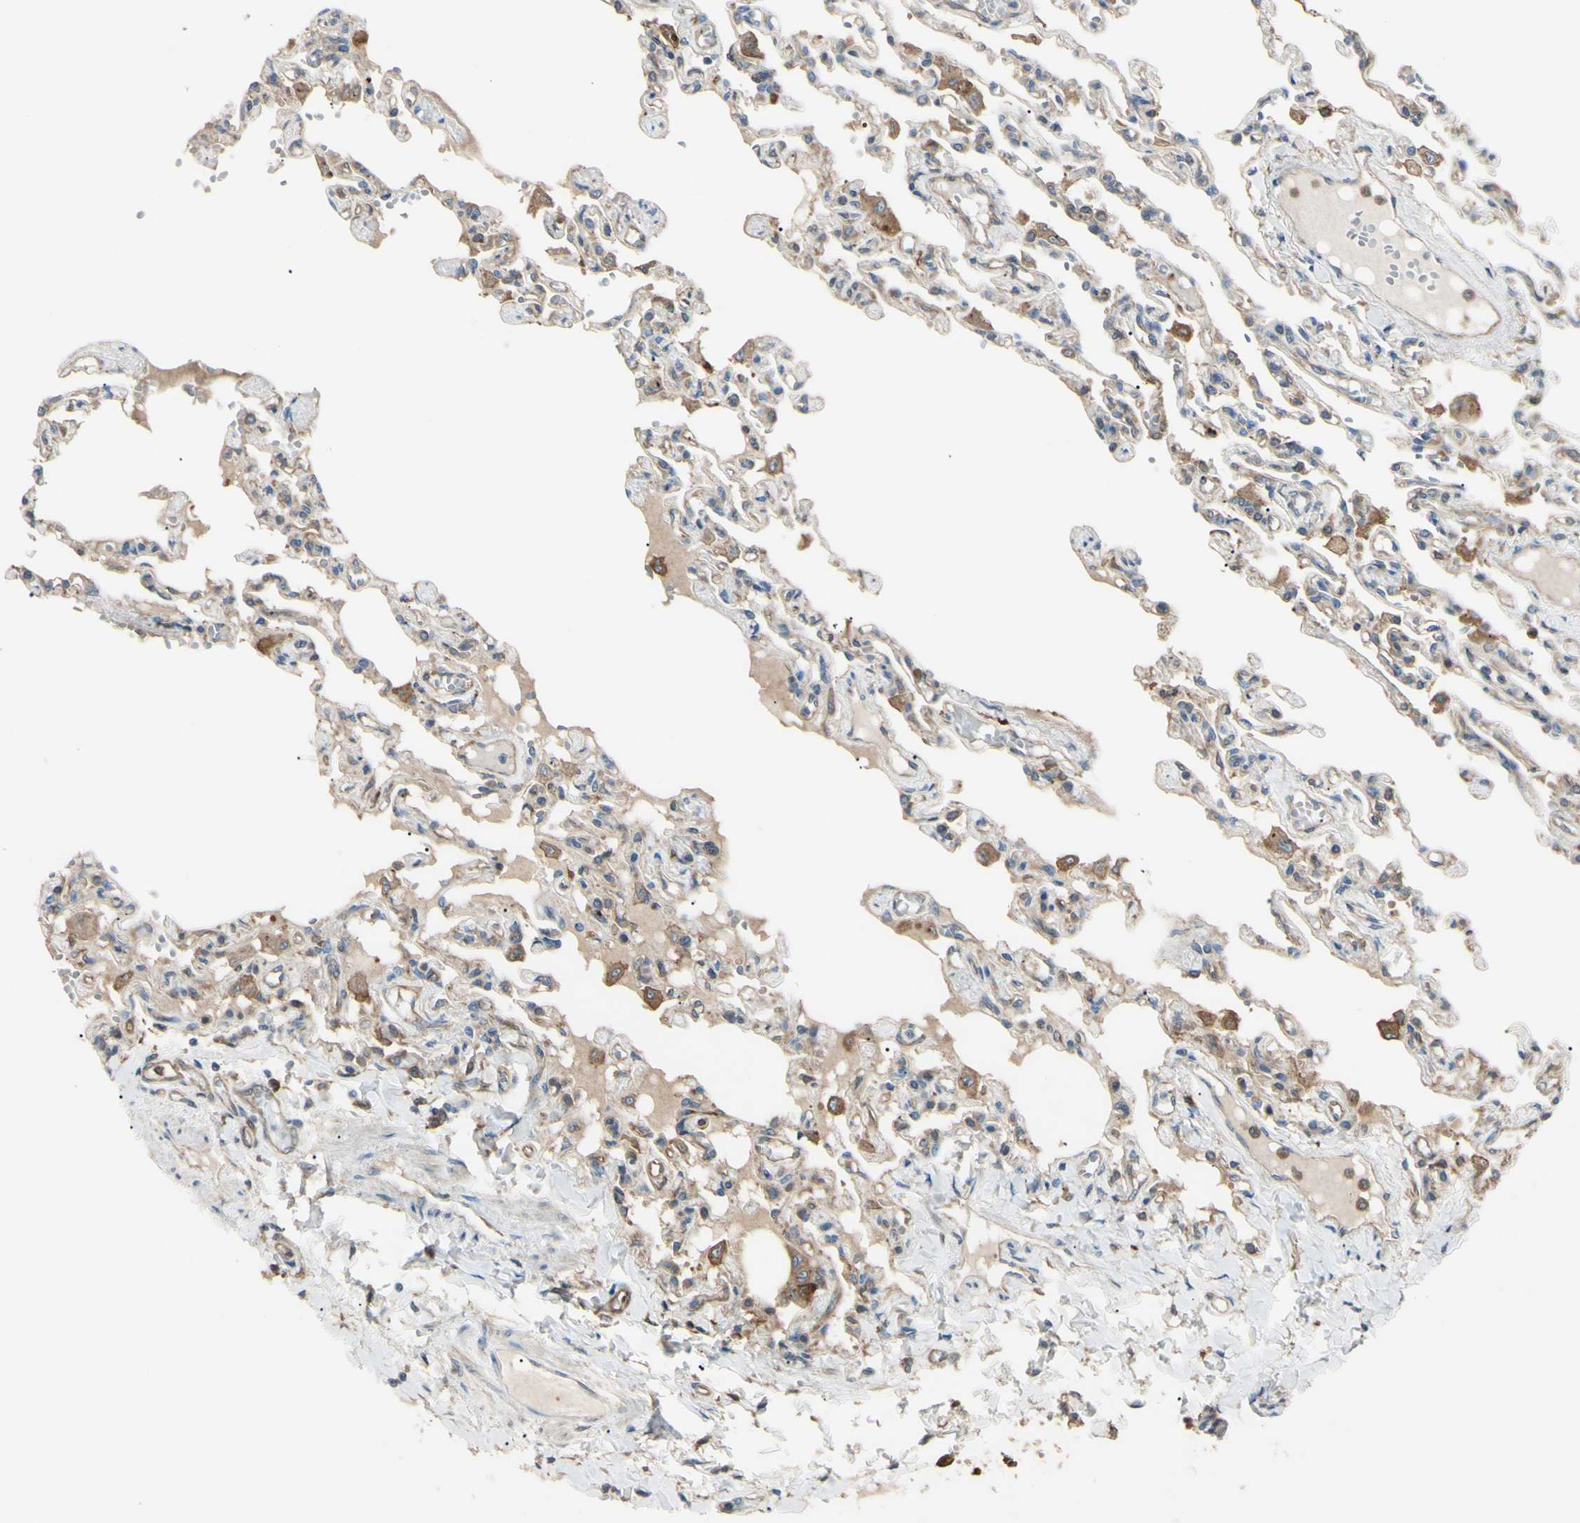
{"staining": {"intensity": "weak", "quantity": "25%-75%", "location": "cytoplasmic/membranous"}, "tissue": "lung", "cell_type": "Alveolar cells", "image_type": "normal", "snomed": [{"axis": "morphology", "description": "Normal tissue, NOS"}, {"axis": "topography", "description": "Lung"}], "caption": "A brown stain shows weak cytoplasmic/membranous expression of a protein in alveolar cells of normal human lung.", "gene": "PTPN12", "patient": {"sex": "male", "age": 21}}